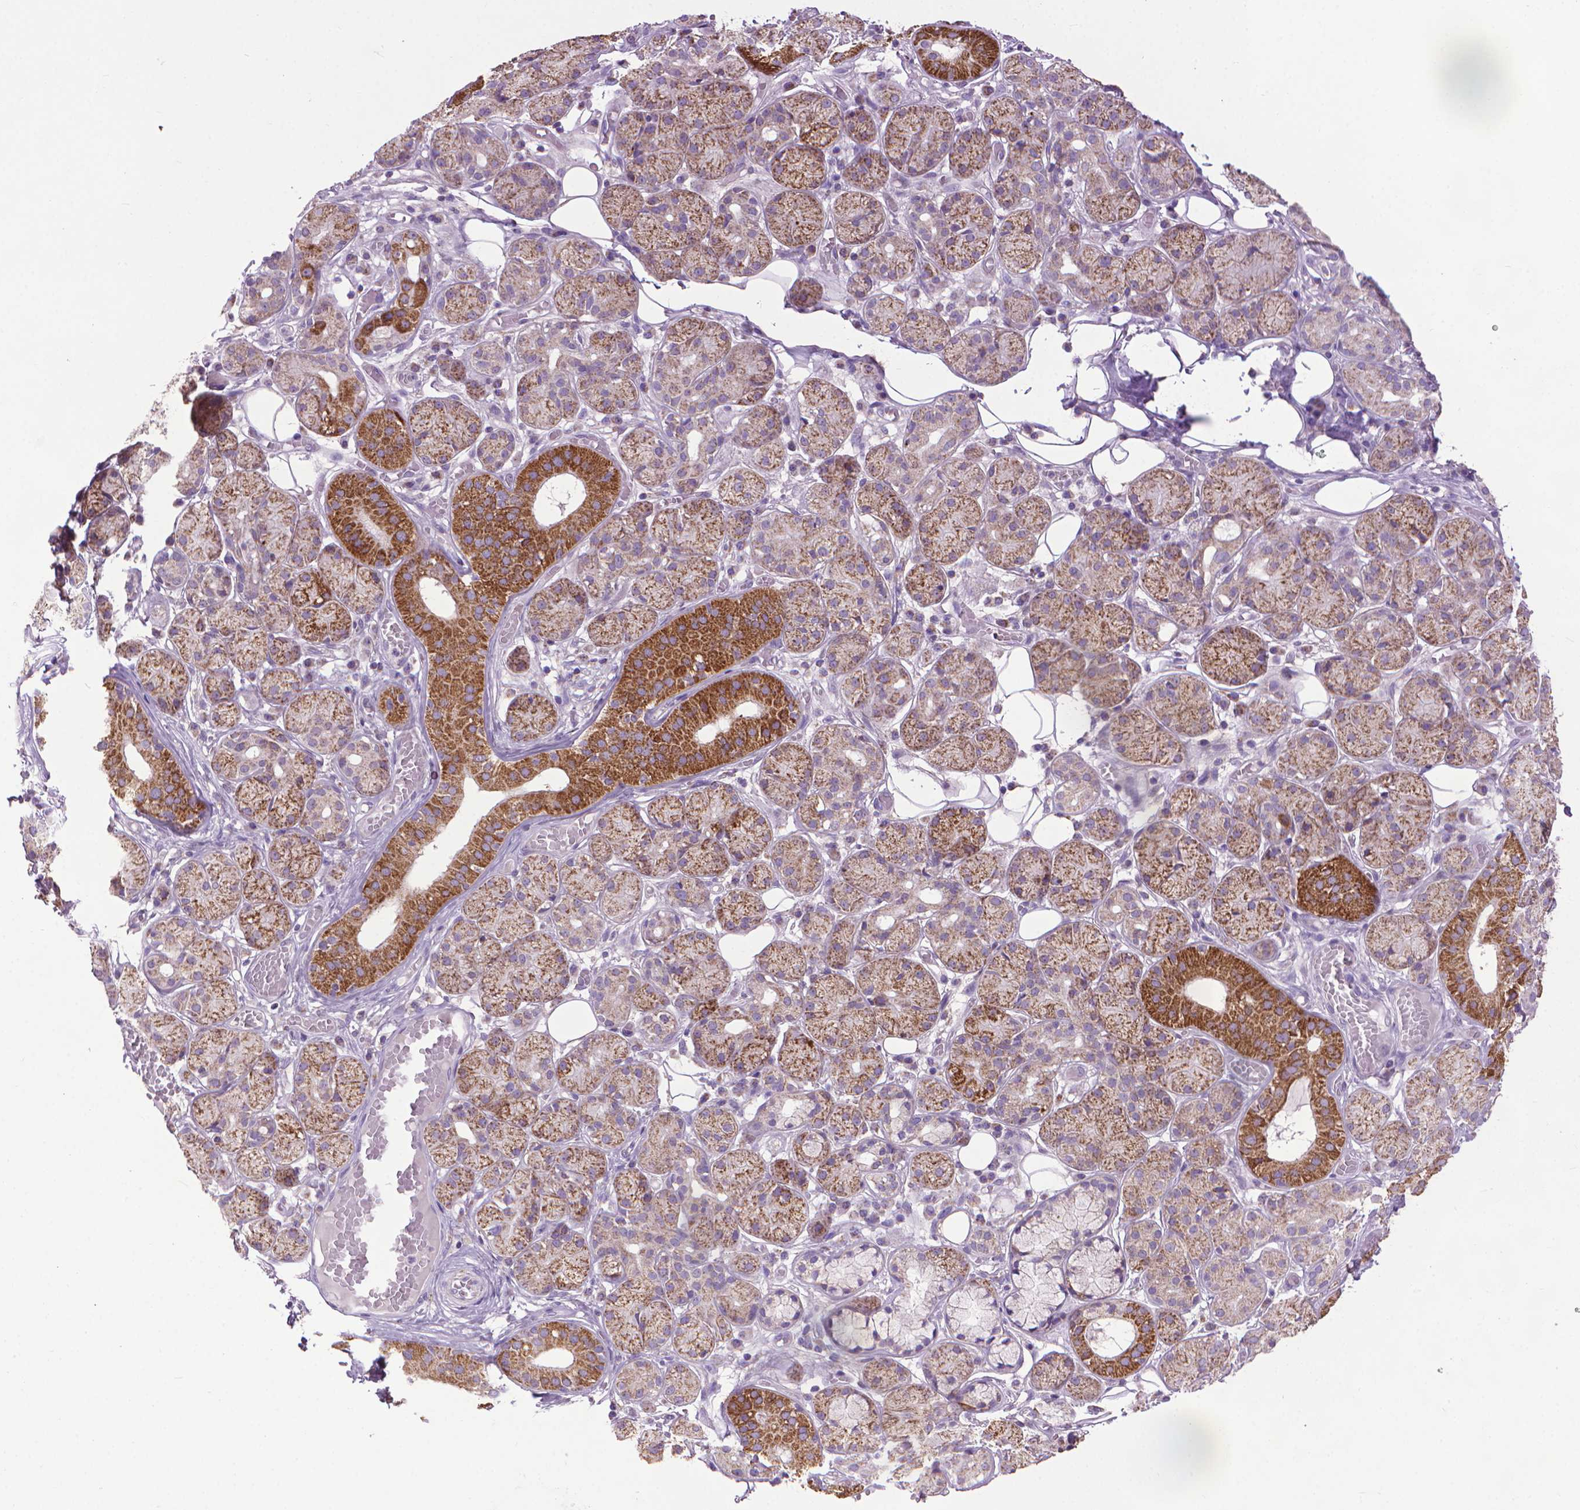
{"staining": {"intensity": "strong", "quantity": ">75%", "location": "cytoplasmic/membranous"}, "tissue": "salivary gland", "cell_type": "Glandular cells", "image_type": "normal", "snomed": [{"axis": "morphology", "description": "Normal tissue, NOS"}, {"axis": "topography", "description": "Salivary gland"}, {"axis": "topography", "description": "Peripheral nerve tissue"}], "caption": "This image demonstrates immunohistochemistry staining of unremarkable salivary gland, with high strong cytoplasmic/membranous staining in about >75% of glandular cells.", "gene": "VDAC1", "patient": {"sex": "male", "age": 71}}